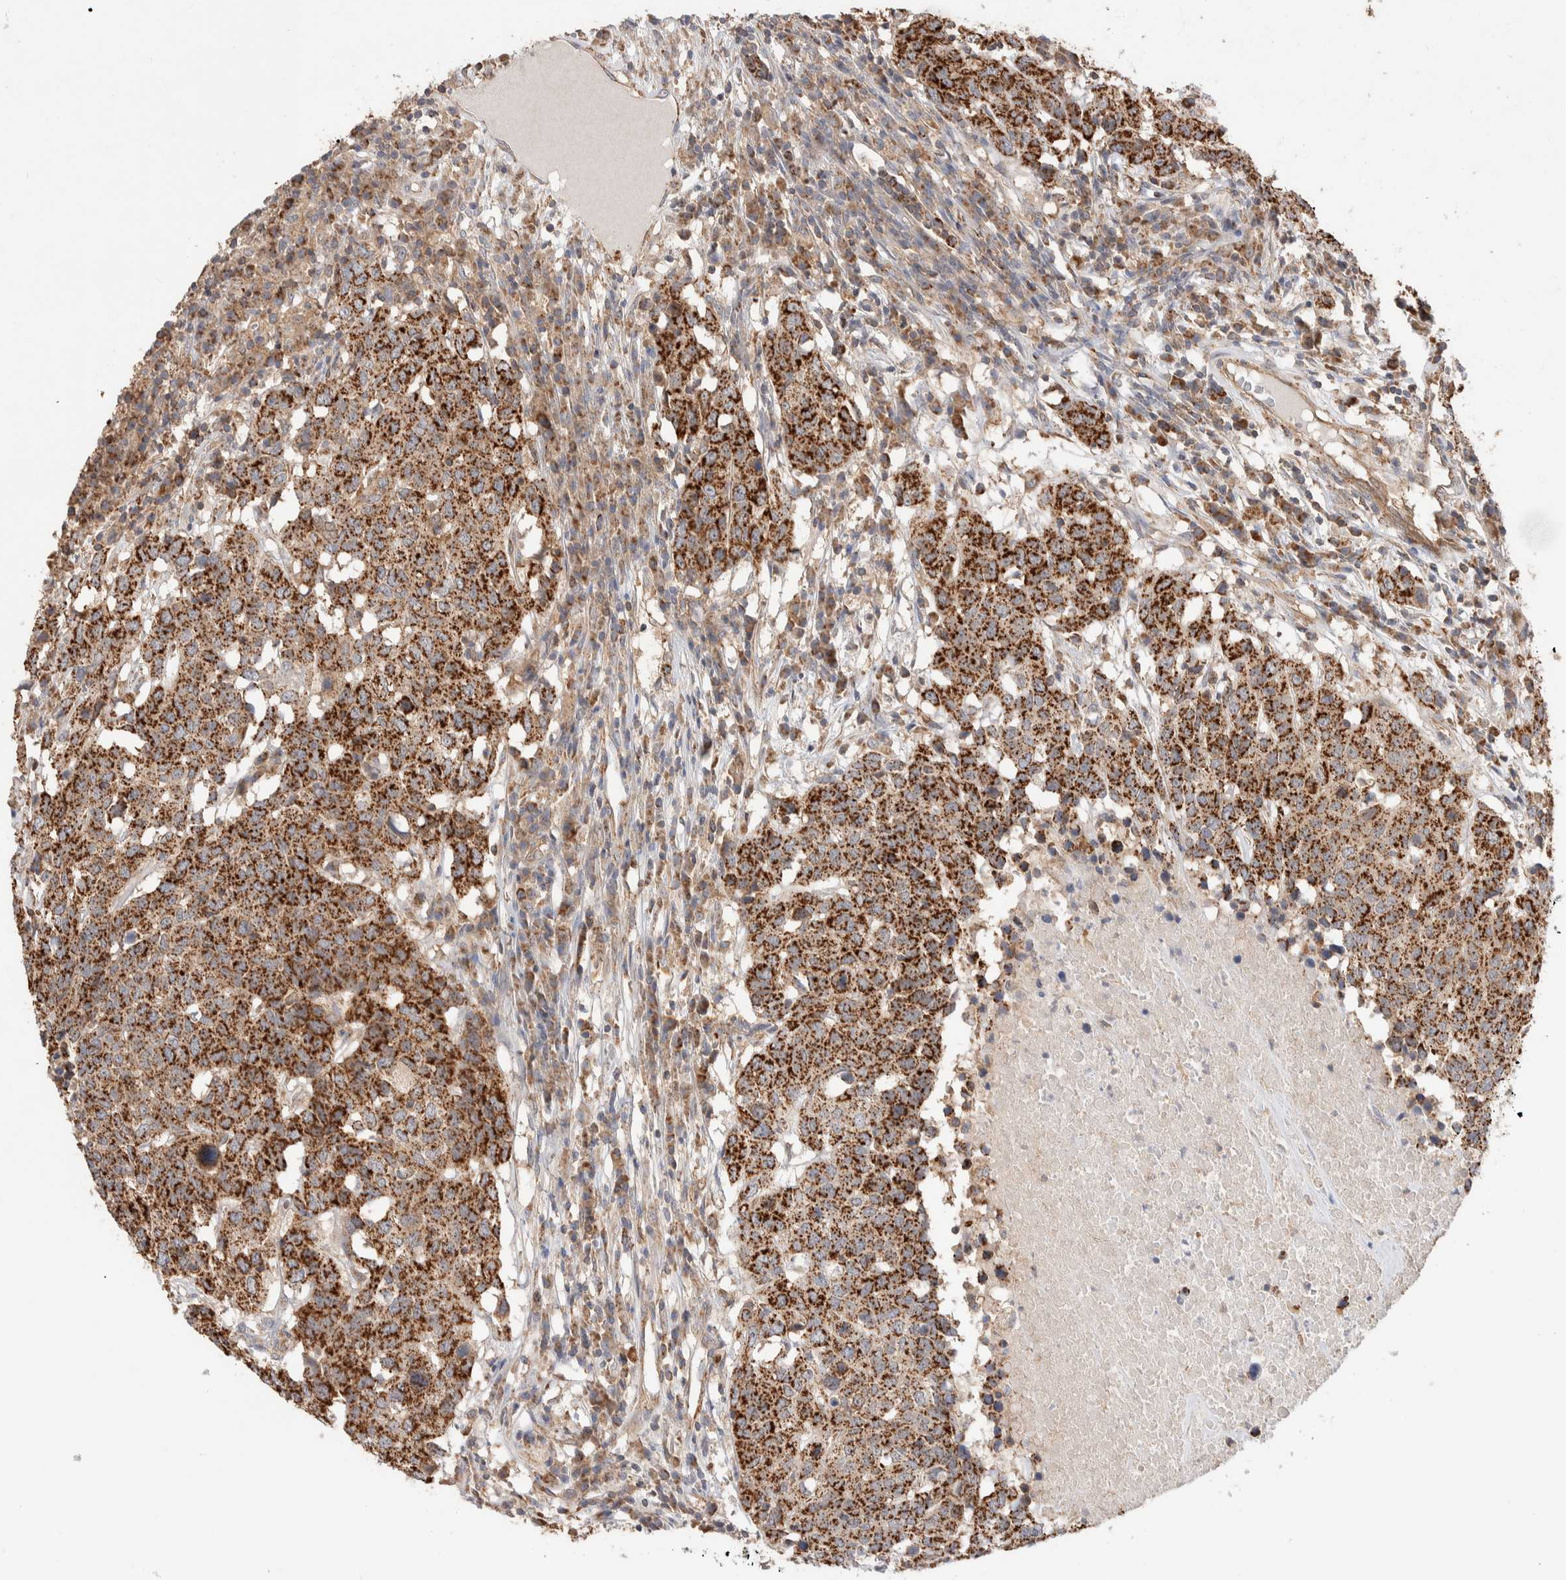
{"staining": {"intensity": "strong", "quantity": ">75%", "location": "cytoplasmic/membranous"}, "tissue": "head and neck cancer", "cell_type": "Tumor cells", "image_type": "cancer", "snomed": [{"axis": "morphology", "description": "Squamous cell carcinoma, NOS"}, {"axis": "topography", "description": "Head-Neck"}], "caption": "Protein staining displays strong cytoplasmic/membranous positivity in approximately >75% of tumor cells in head and neck cancer (squamous cell carcinoma).", "gene": "DEPTOR", "patient": {"sex": "male", "age": 66}}